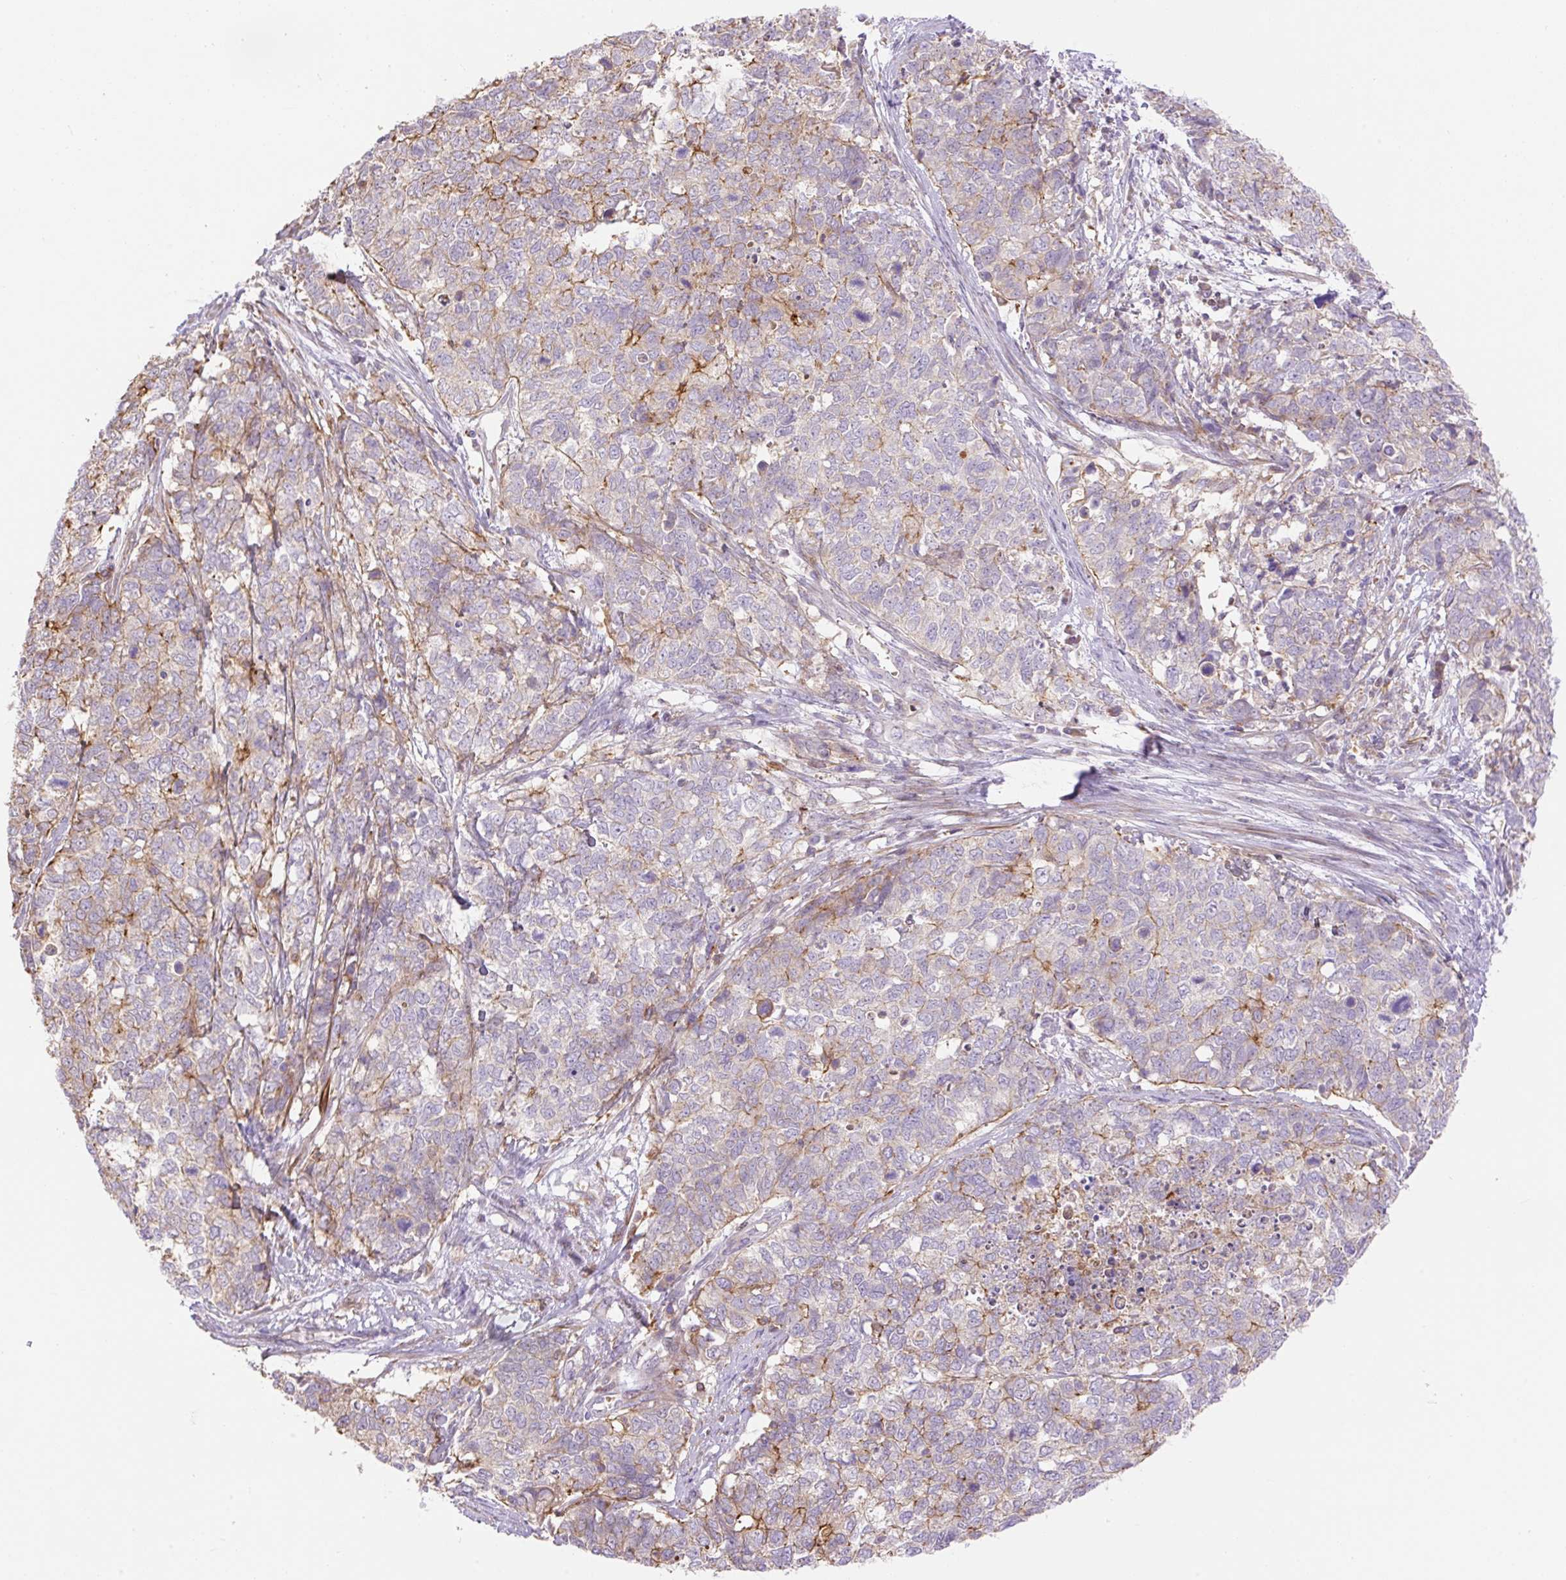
{"staining": {"intensity": "moderate", "quantity": "<25%", "location": "cytoplasmic/membranous"}, "tissue": "cervical cancer", "cell_type": "Tumor cells", "image_type": "cancer", "snomed": [{"axis": "morphology", "description": "Squamous cell carcinoma, NOS"}, {"axis": "topography", "description": "Cervix"}], "caption": "The micrograph displays immunohistochemical staining of squamous cell carcinoma (cervical). There is moderate cytoplasmic/membranous positivity is seen in about <25% of tumor cells. The staining is performed using DAB brown chromogen to label protein expression. The nuclei are counter-stained blue using hematoxylin.", "gene": "VPS25", "patient": {"sex": "female", "age": 63}}